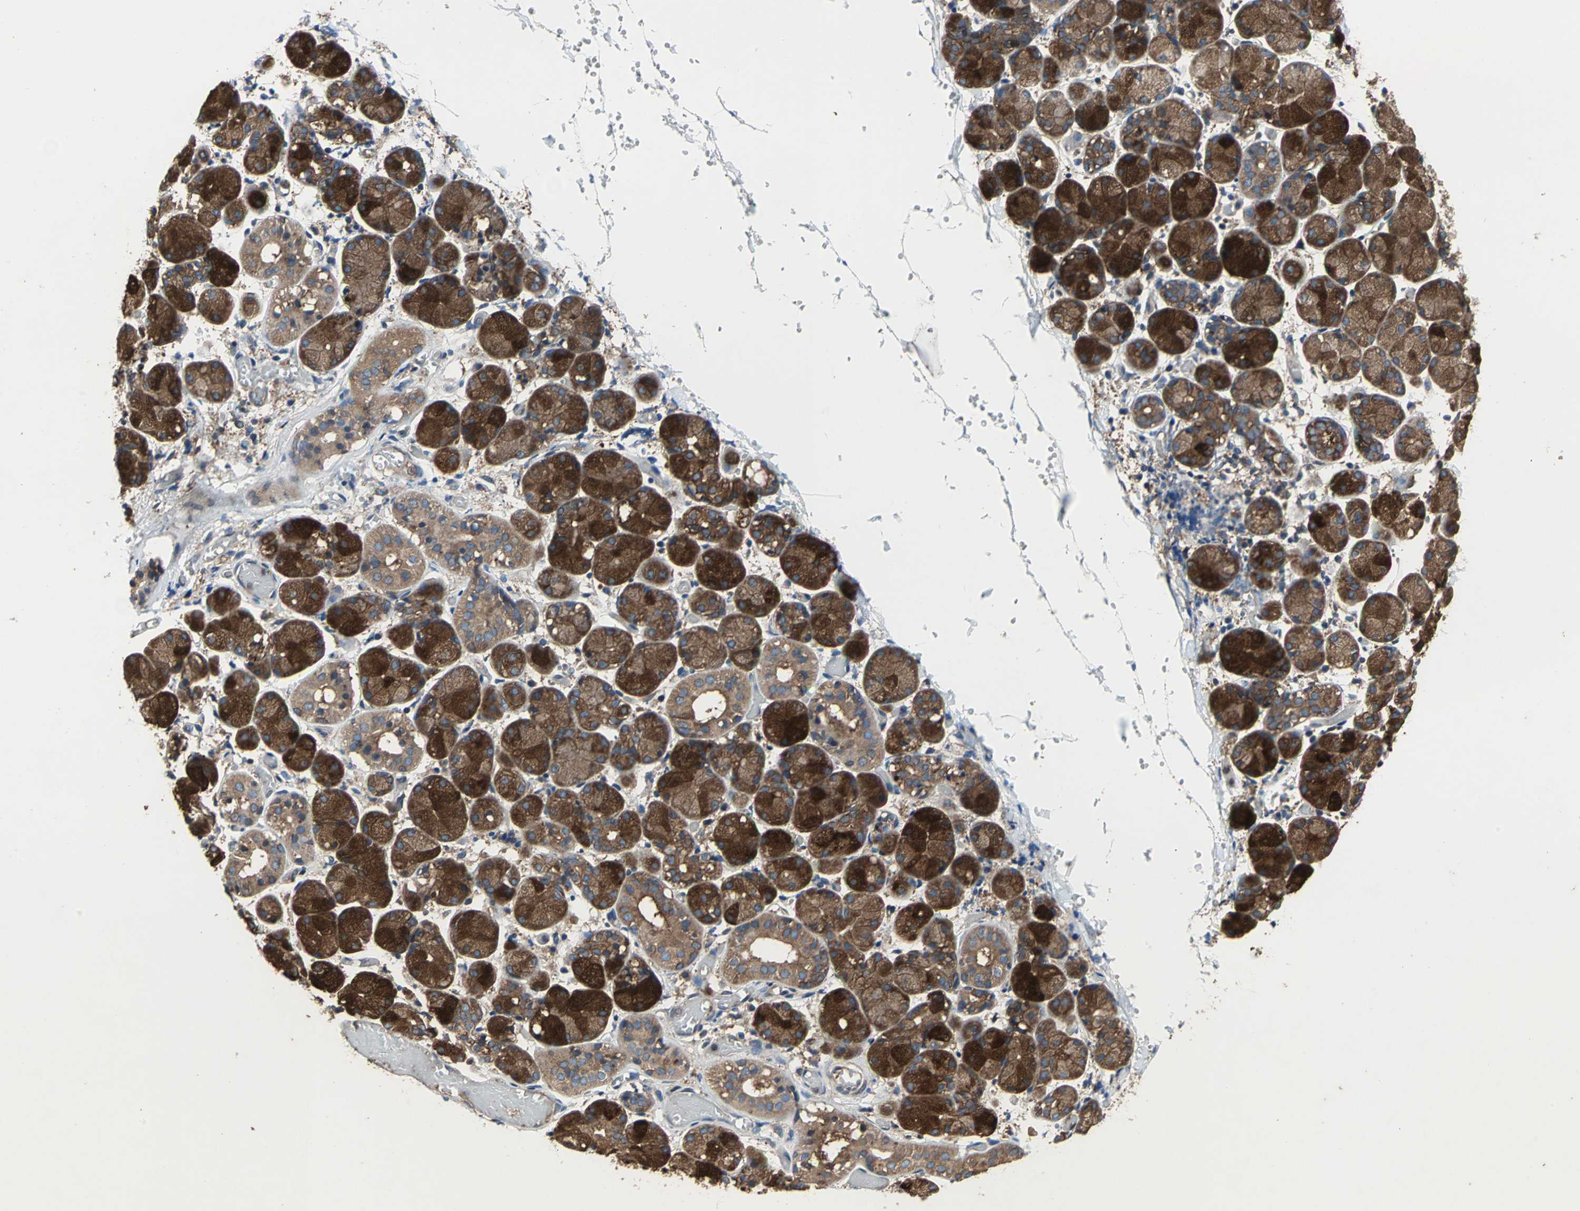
{"staining": {"intensity": "strong", "quantity": ">75%", "location": "cytoplasmic/membranous"}, "tissue": "salivary gland", "cell_type": "Glandular cells", "image_type": "normal", "snomed": [{"axis": "morphology", "description": "Normal tissue, NOS"}, {"axis": "topography", "description": "Salivary gland"}], "caption": "Immunohistochemical staining of unremarkable human salivary gland reveals strong cytoplasmic/membranous protein positivity in about >75% of glandular cells.", "gene": "CAPN1", "patient": {"sex": "female", "age": 24}}